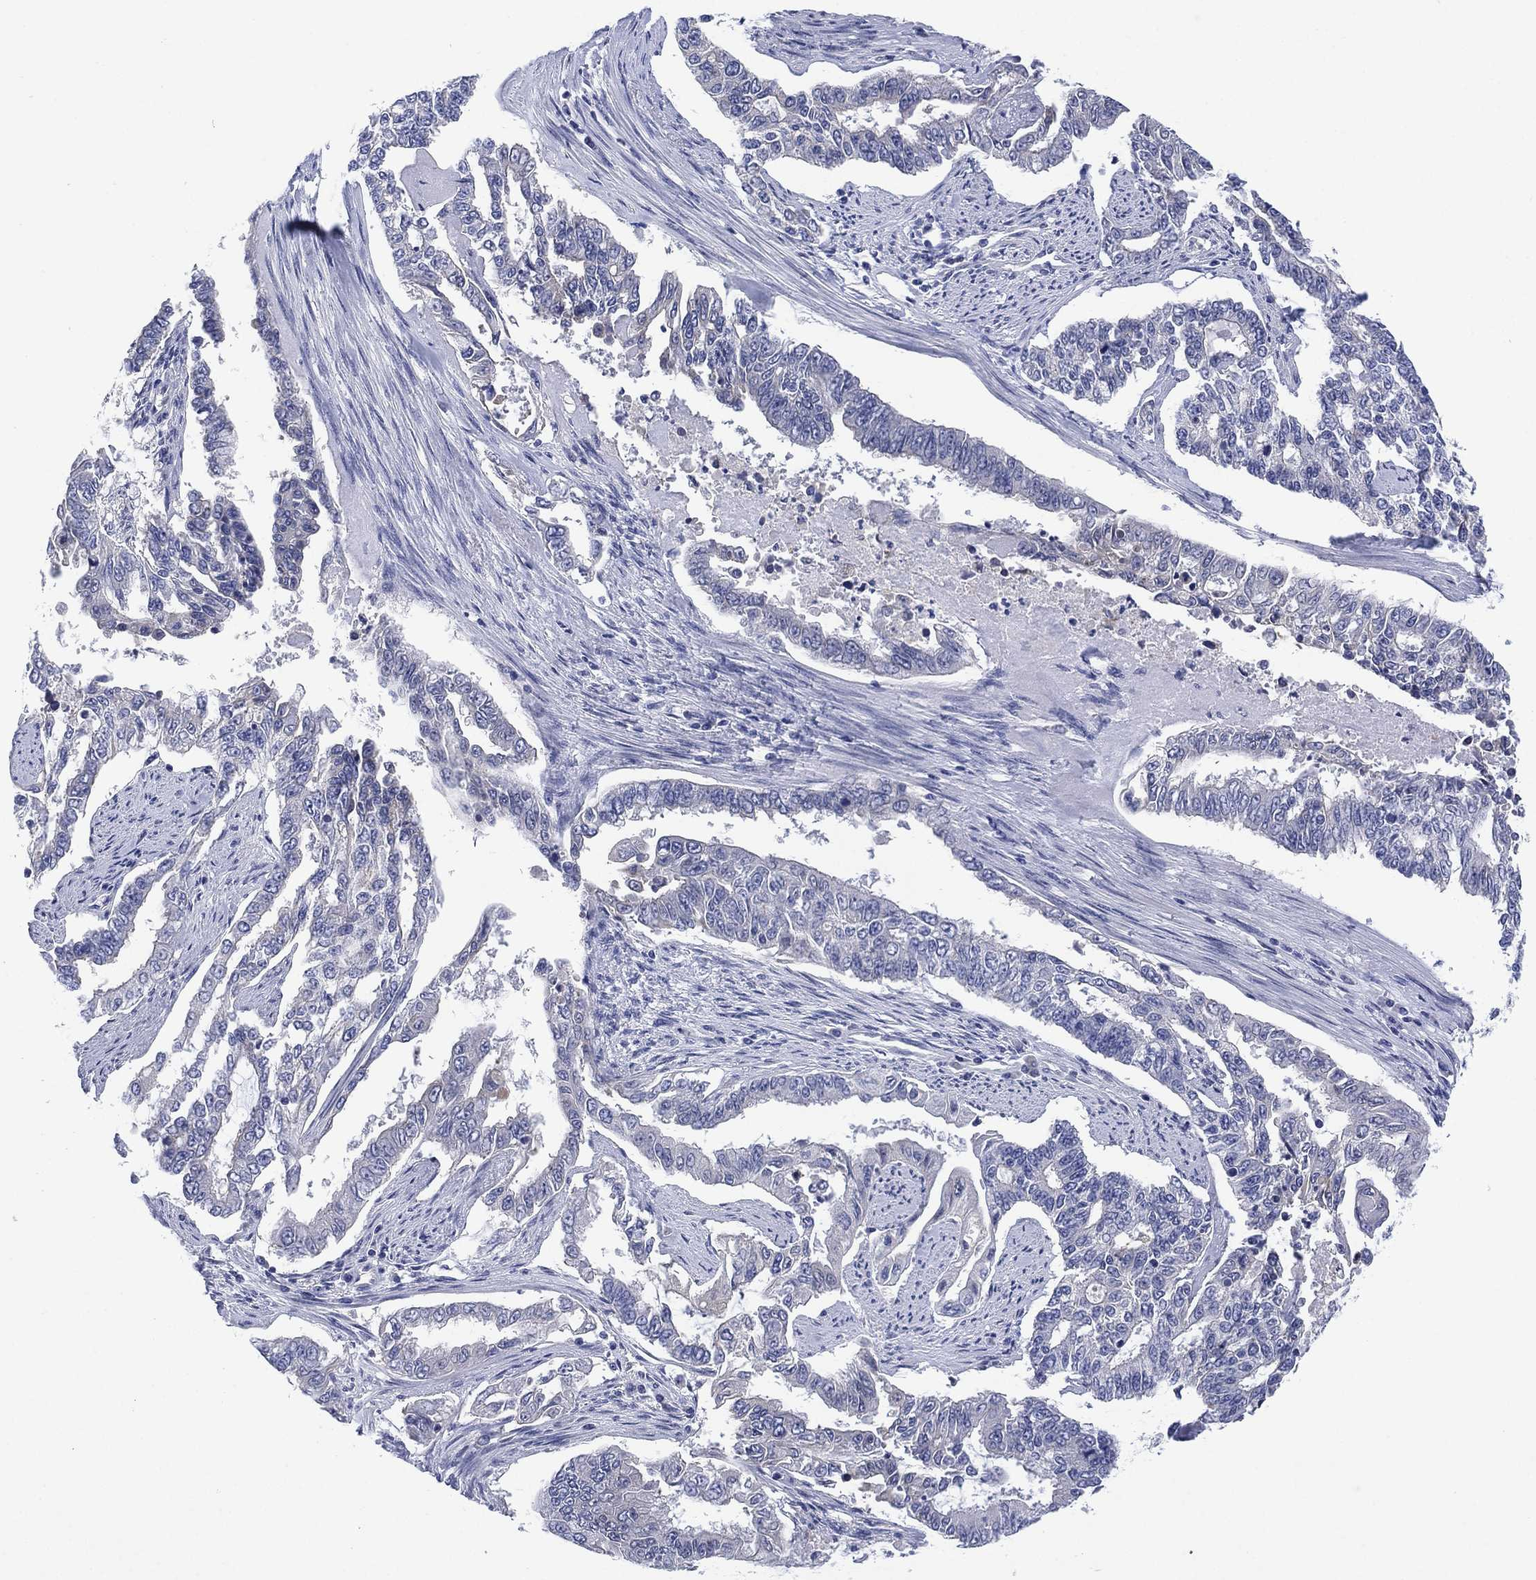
{"staining": {"intensity": "negative", "quantity": "none", "location": "none"}, "tissue": "endometrial cancer", "cell_type": "Tumor cells", "image_type": "cancer", "snomed": [{"axis": "morphology", "description": "Adenocarcinoma, NOS"}, {"axis": "topography", "description": "Uterus"}], "caption": "Immunohistochemical staining of human endometrial adenocarcinoma displays no significant positivity in tumor cells.", "gene": "CHRNA3", "patient": {"sex": "female", "age": 59}}